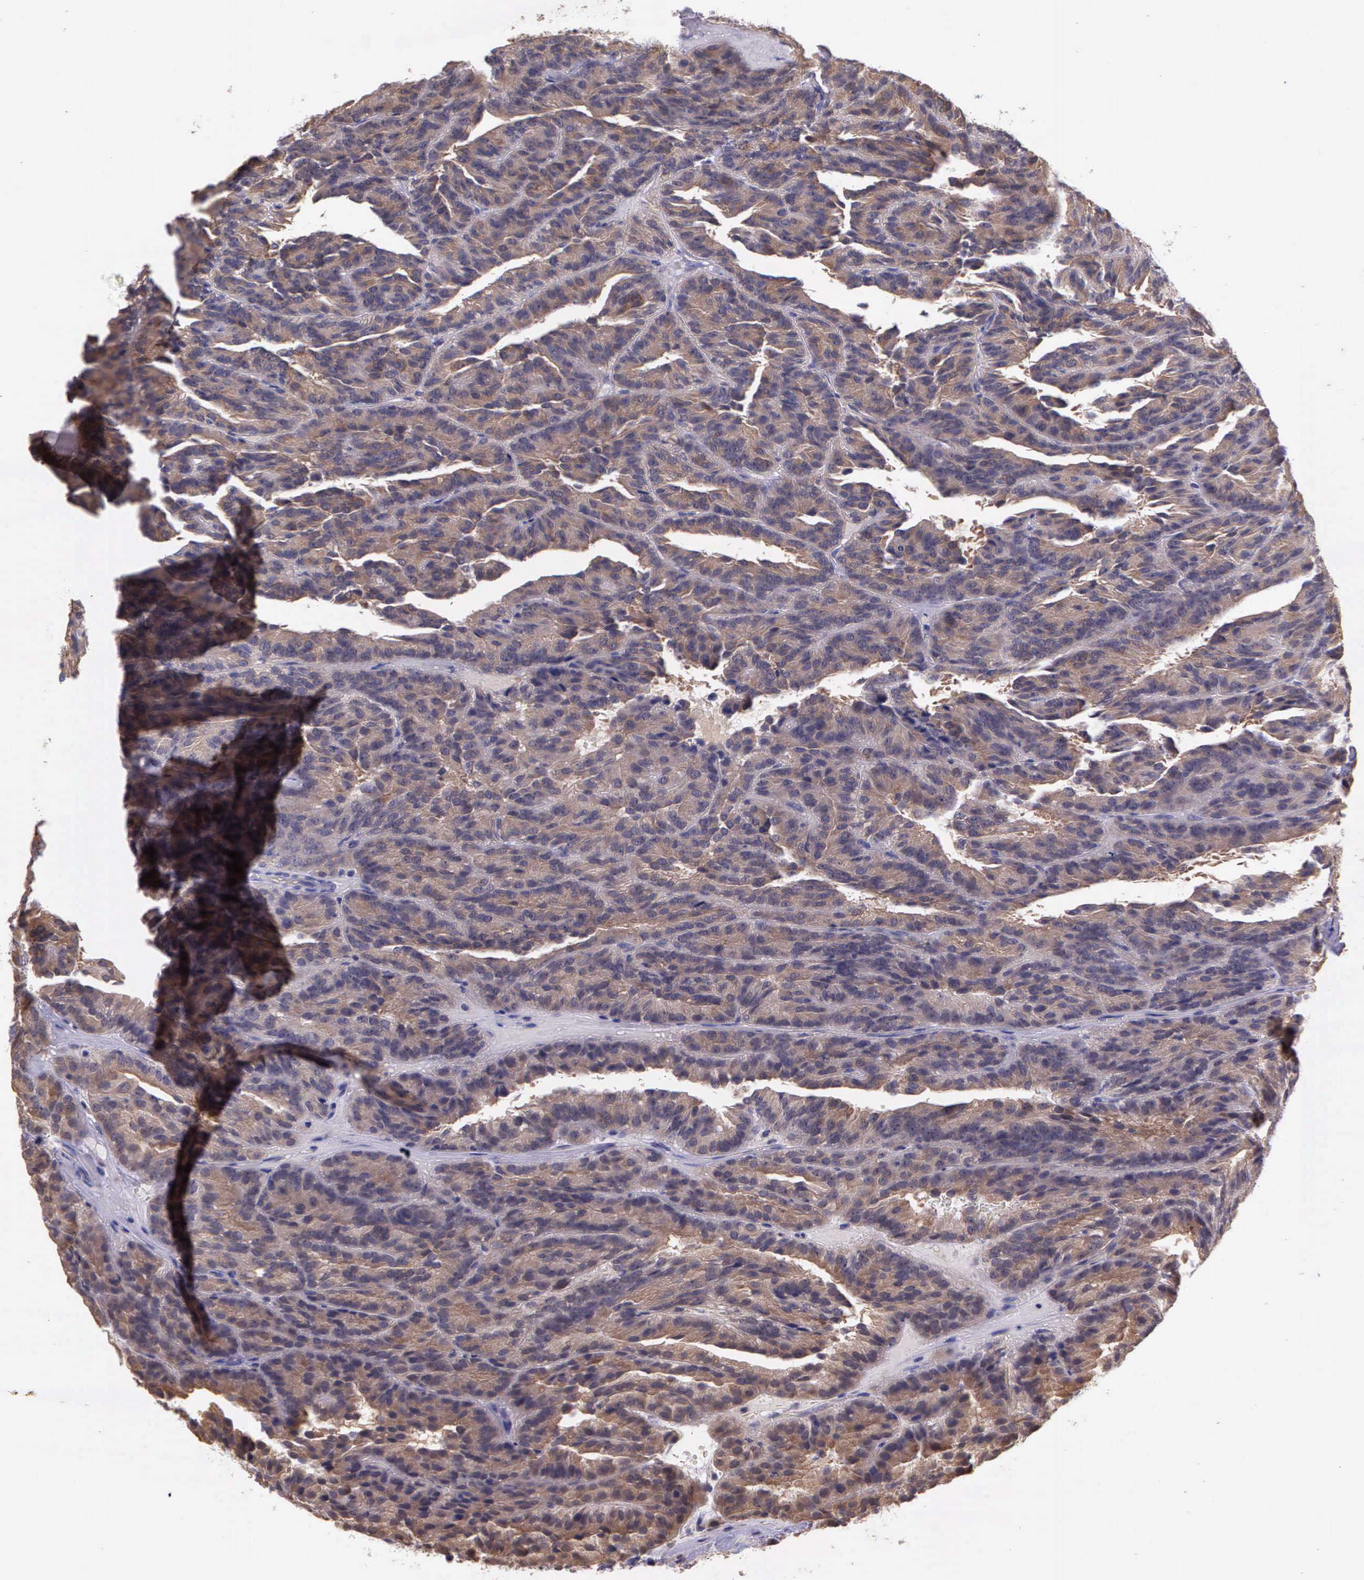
{"staining": {"intensity": "weak", "quantity": ">75%", "location": "cytoplasmic/membranous"}, "tissue": "renal cancer", "cell_type": "Tumor cells", "image_type": "cancer", "snomed": [{"axis": "morphology", "description": "Adenocarcinoma, NOS"}, {"axis": "topography", "description": "Kidney"}], "caption": "Renal cancer was stained to show a protein in brown. There is low levels of weak cytoplasmic/membranous expression in about >75% of tumor cells.", "gene": "IGBP1", "patient": {"sex": "male", "age": 46}}